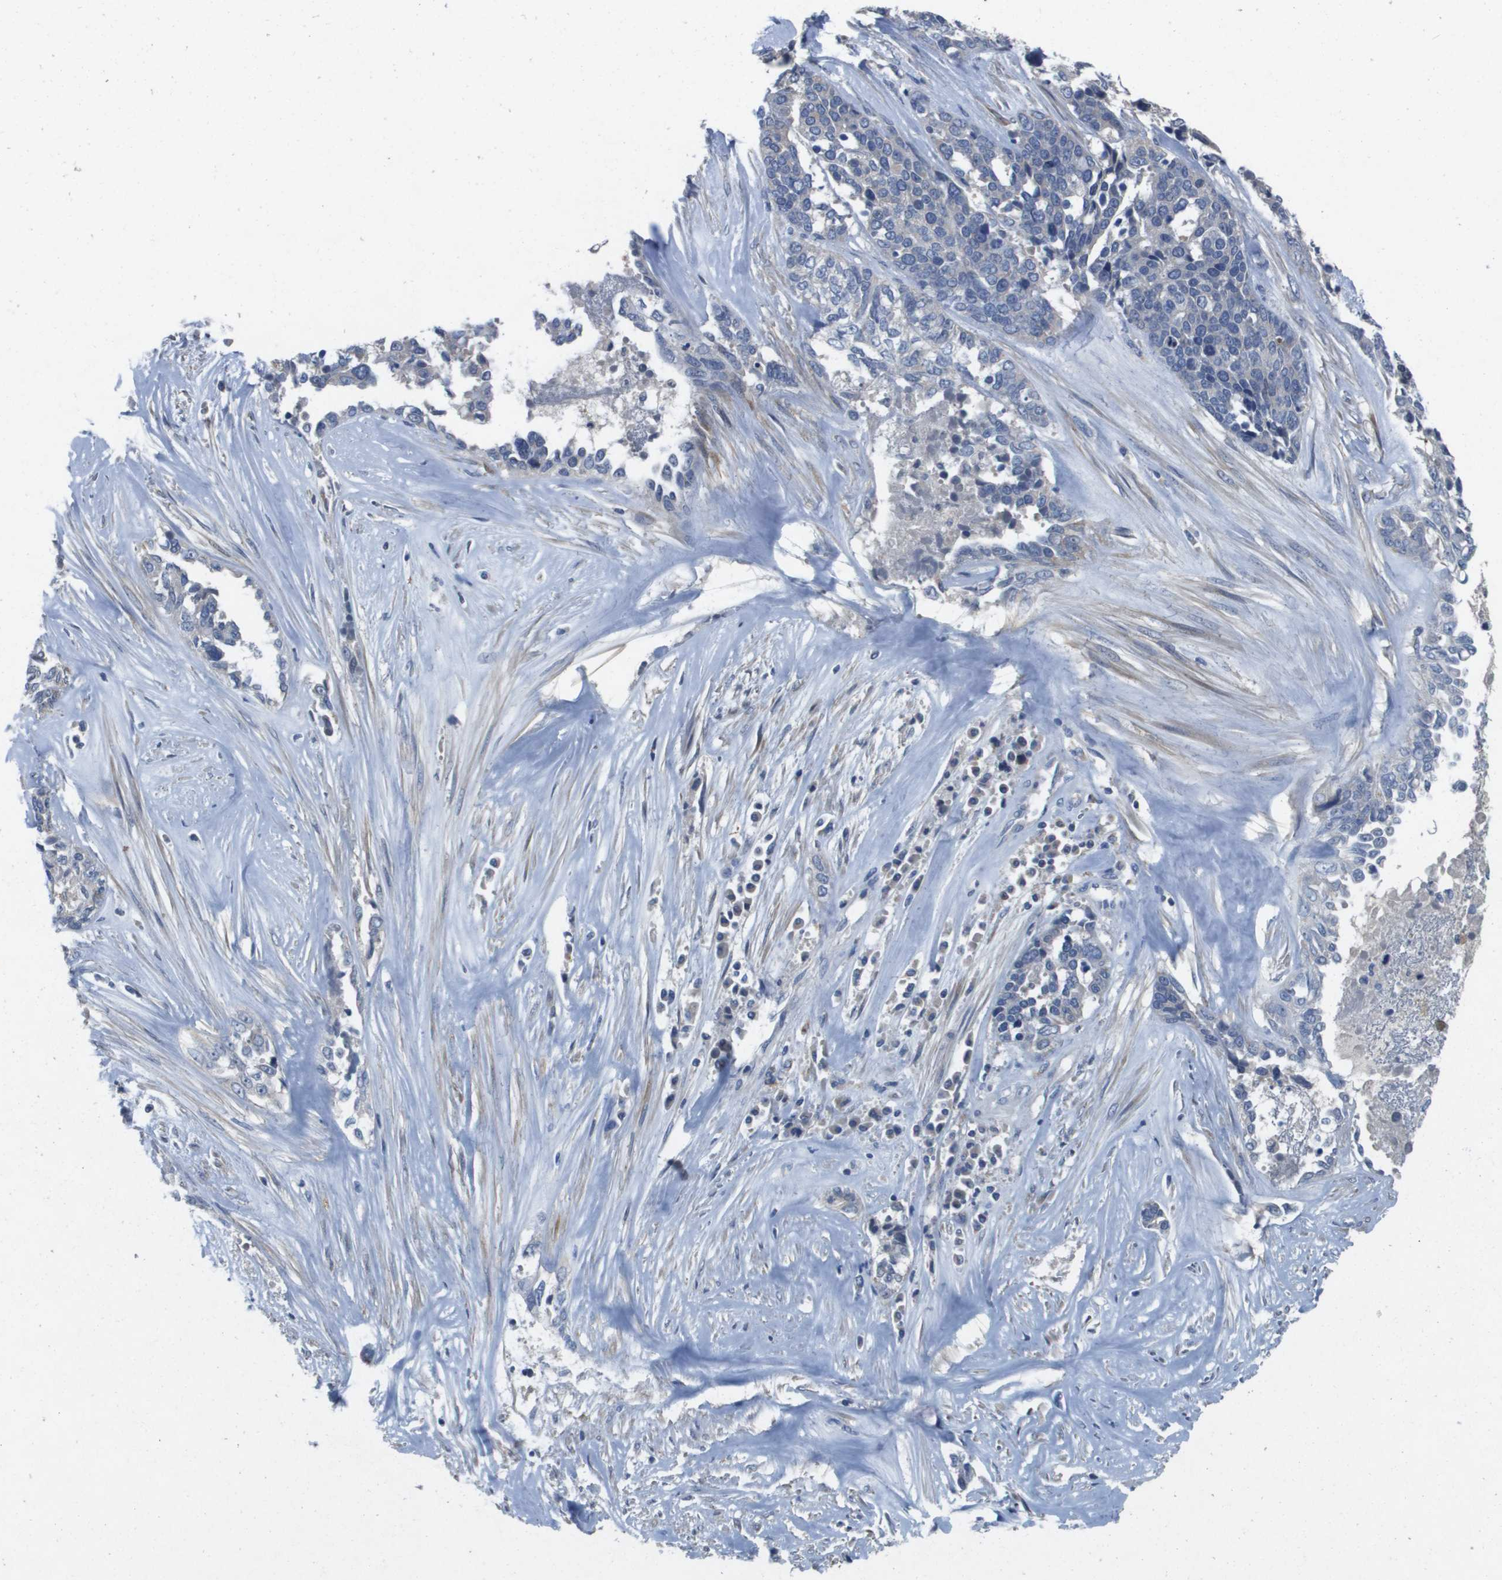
{"staining": {"intensity": "negative", "quantity": "none", "location": "none"}, "tissue": "ovarian cancer", "cell_type": "Tumor cells", "image_type": "cancer", "snomed": [{"axis": "morphology", "description": "Cystadenocarcinoma, serous, NOS"}, {"axis": "topography", "description": "Ovary"}], "caption": "Ovarian serous cystadenocarcinoma stained for a protein using immunohistochemistry exhibits no expression tumor cells.", "gene": "B3GNT5", "patient": {"sex": "female", "age": 44}}